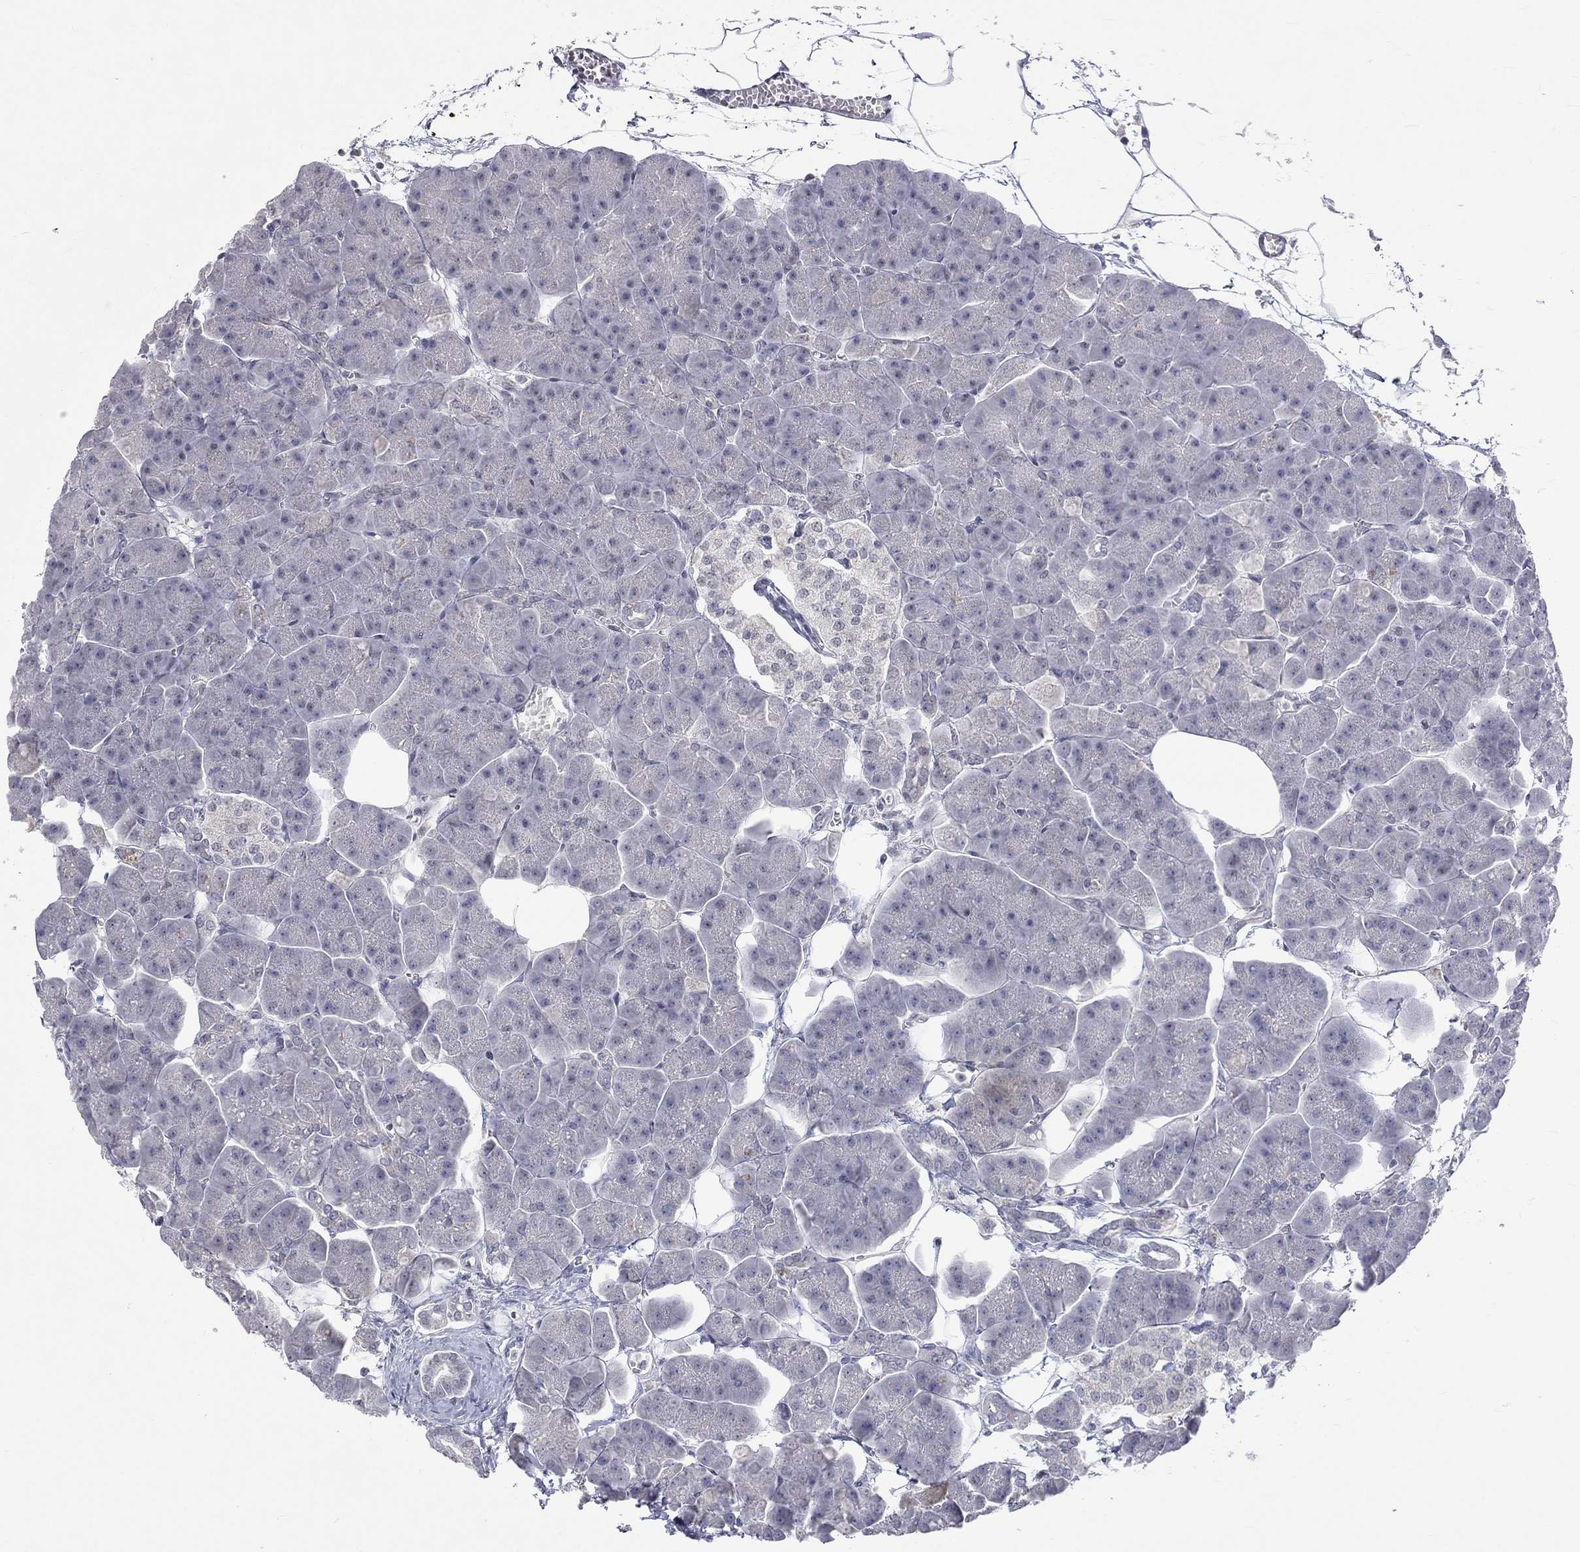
{"staining": {"intensity": "negative", "quantity": "none", "location": "none"}, "tissue": "pancreas", "cell_type": "Exocrine glandular cells", "image_type": "normal", "snomed": [{"axis": "morphology", "description": "Normal tissue, NOS"}, {"axis": "topography", "description": "Adipose tissue"}, {"axis": "topography", "description": "Pancreas"}, {"axis": "topography", "description": "Peripheral nerve tissue"}], "caption": "Immunohistochemistry (IHC) of normal human pancreas exhibits no staining in exocrine glandular cells. (Stains: DAB (3,3'-diaminobenzidine) IHC with hematoxylin counter stain, Microscopy: brightfield microscopy at high magnification).", "gene": "TMEM143", "patient": {"sex": "female", "age": 58}}